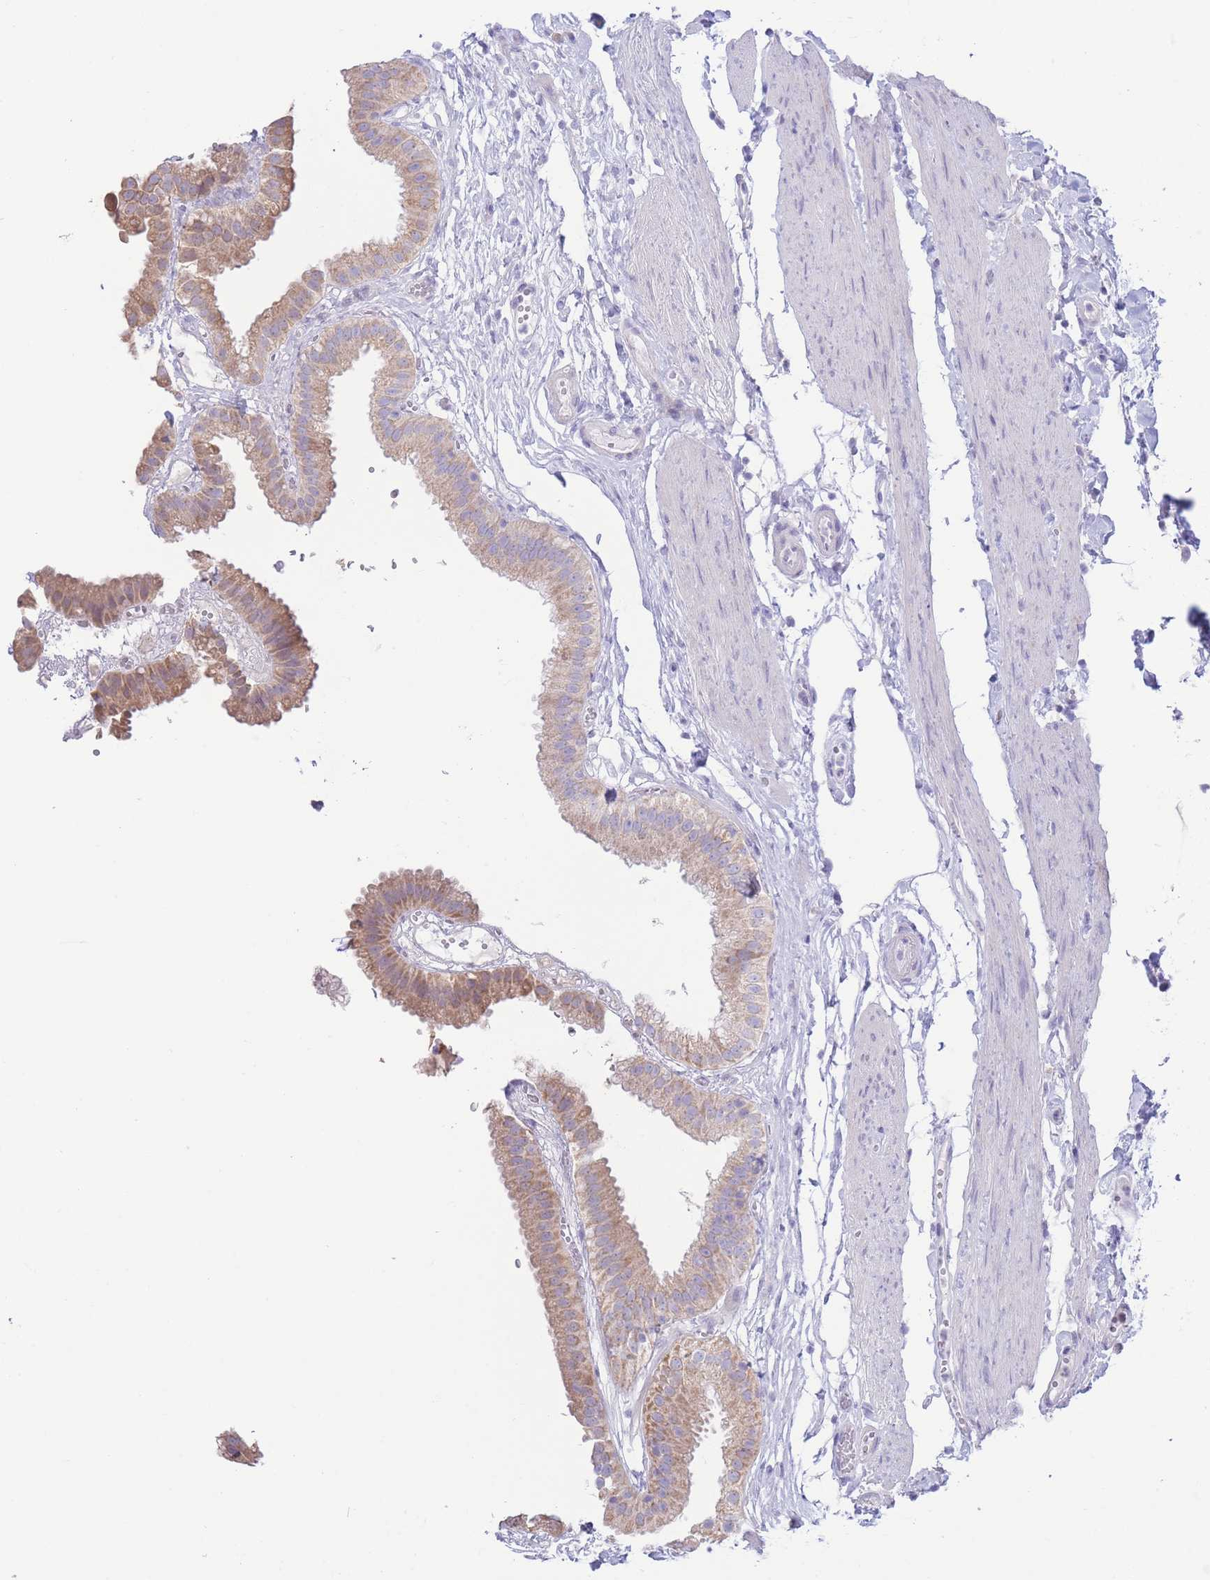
{"staining": {"intensity": "moderate", "quantity": "25%-75%", "location": "cytoplasmic/membranous"}, "tissue": "gallbladder", "cell_type": "Glandular cells", "image_type": "normal", "snomed": [{"axis": "morphology", "description": "Normal tissue, NOS"}, {"axis": "topography", "description": "Gallbladder"}], "caption": "About 25%-75% of glandular cells in normal human gallbladder display moderate cytoplasmic/membranous protein expression as visualized by brown immunohistochemical staining.", "gene": "FAH", "patient": {"sex": "female", "age": 61}}